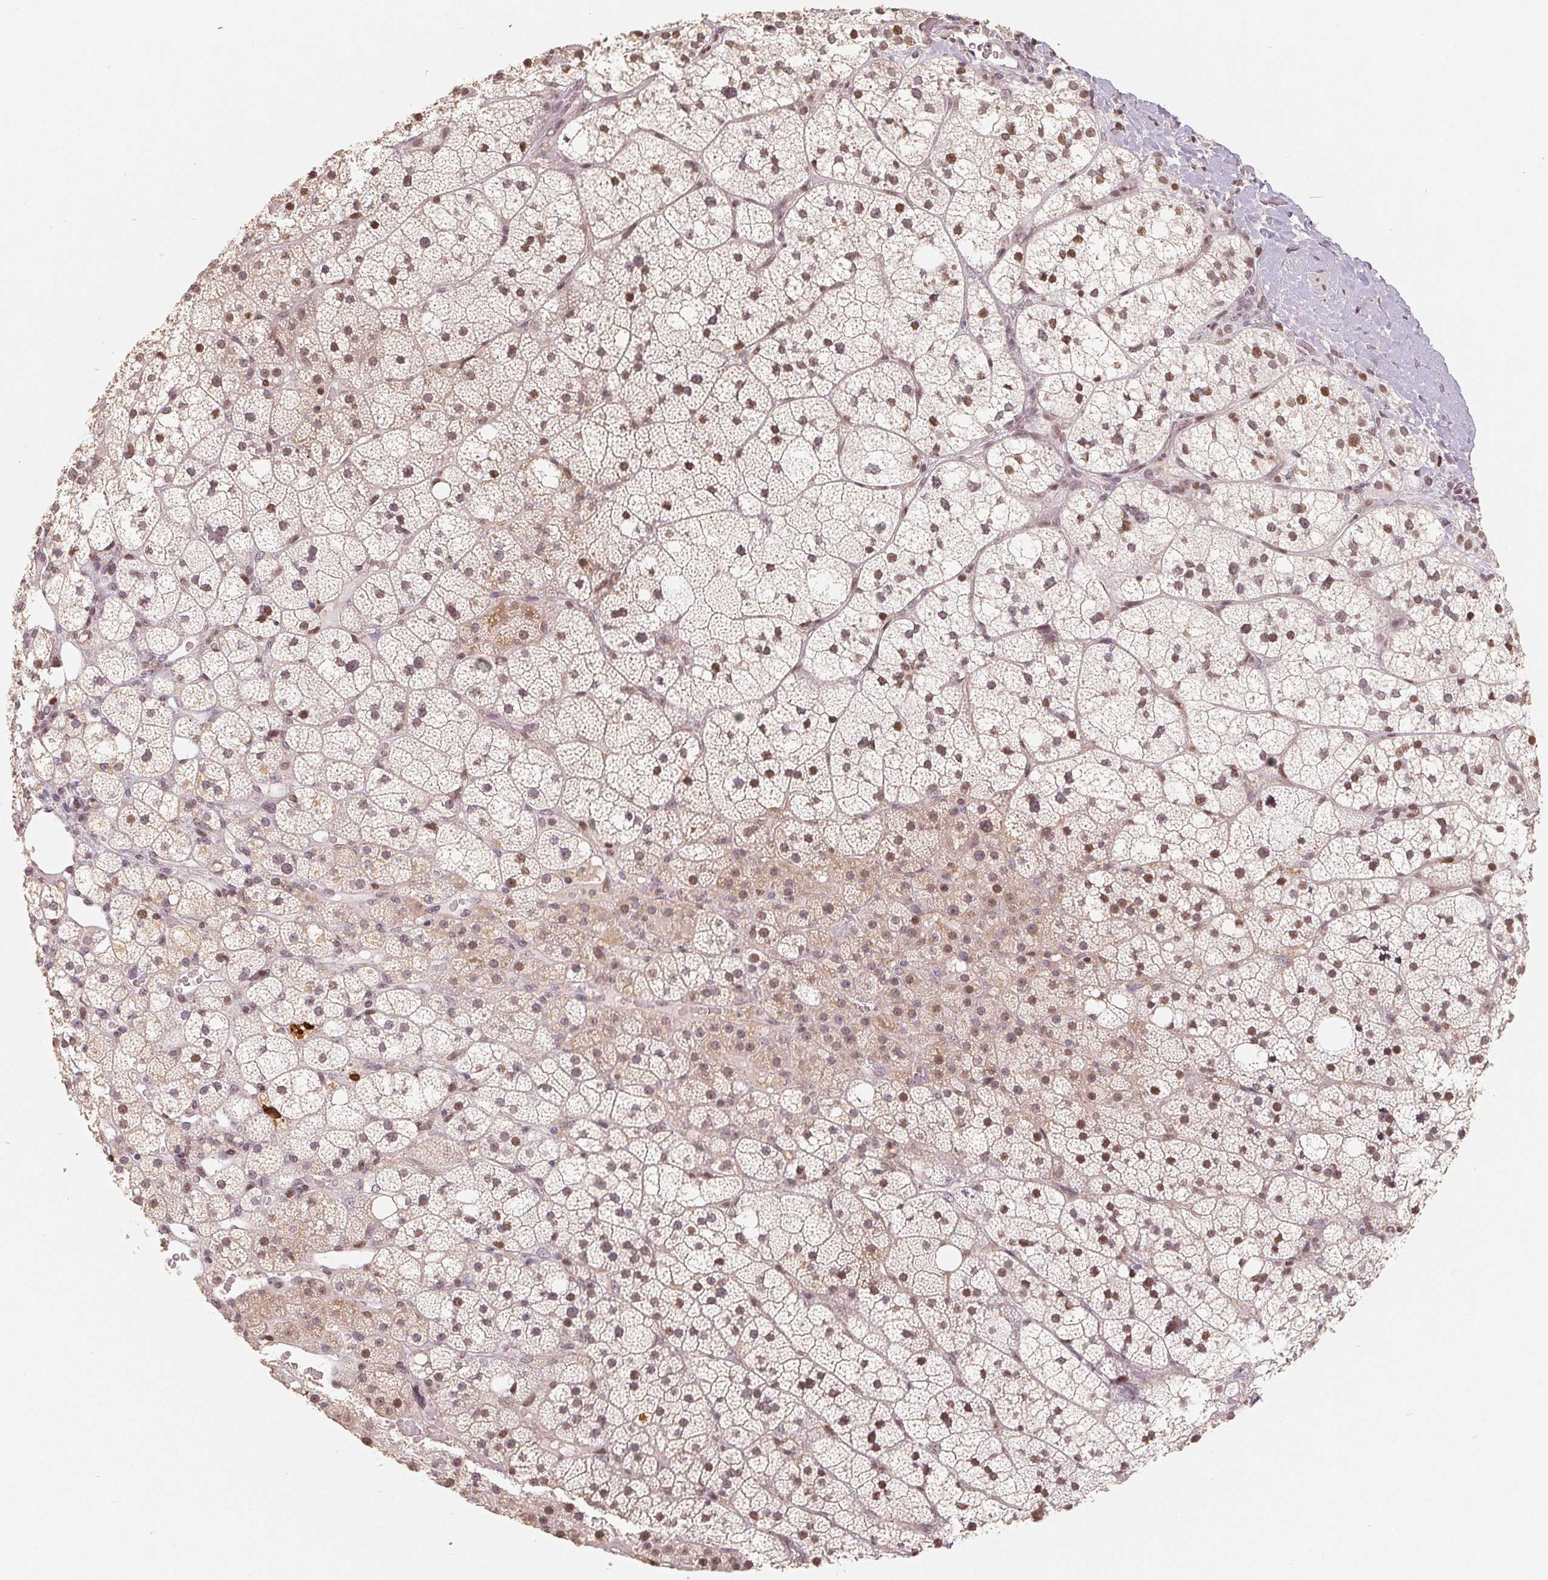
{"staining": {"intensity": "weak", "quantity": ">75%", "location": "nuclear"}, "tissue": "adrenal gland", "cell_type": "Glandular cells", "image_type": "normal", "snomed": [{"axis": "morphology", "description": "Normal tissue, NOS"}, {"axis": "topography", "description": "Adrenal gland"}], "caption": "This is a photomicrograph of immunohistochemistry (IHC) staining of benign adrenal gland, which shows weak expression in the nuclear of glandular cells.", "gene": "CCDC138", "patient": {"sex": "male", "age": 53}}